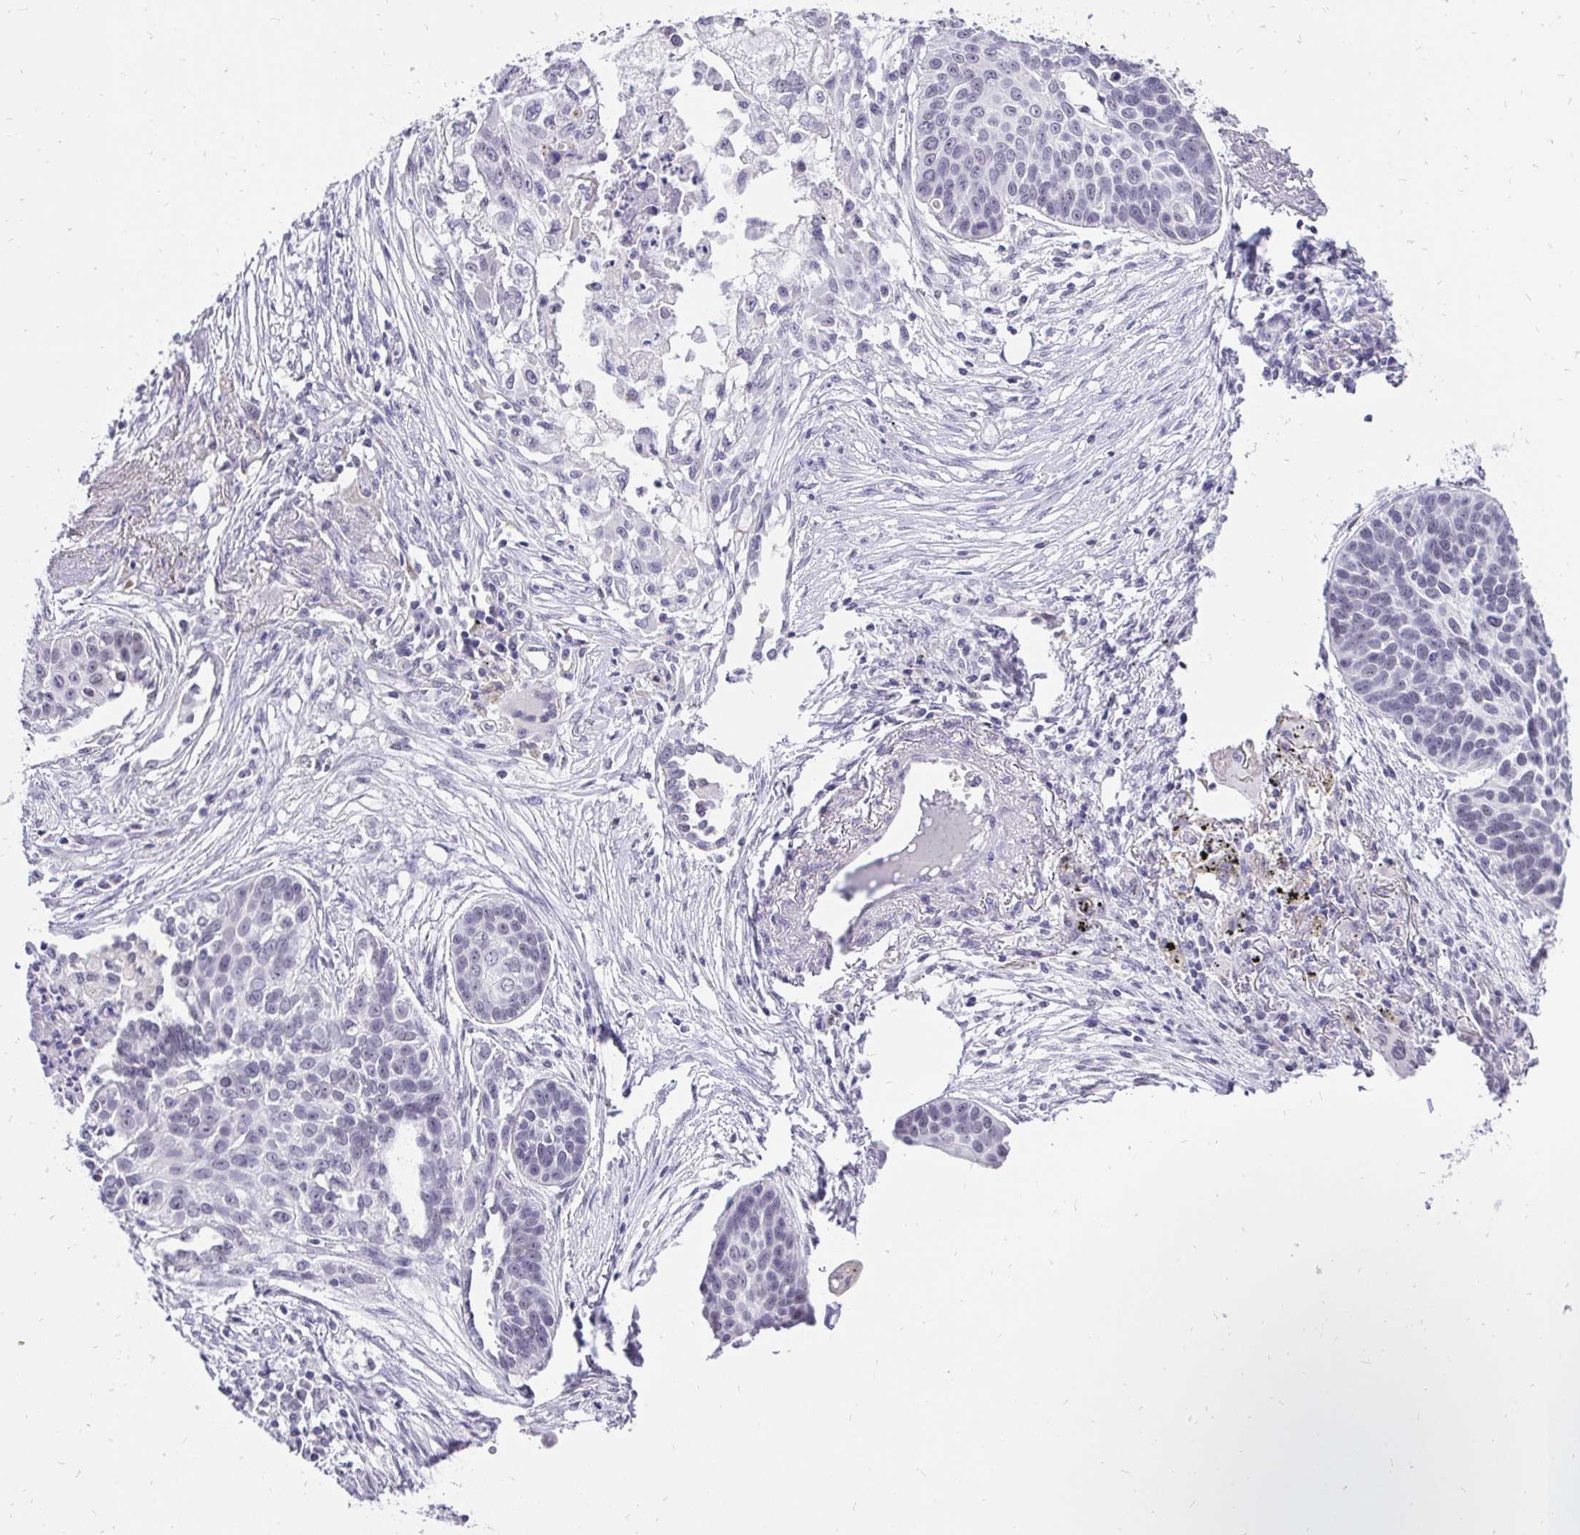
{"staining": {"intensity": "weak", "quantity": "25%-75%", "location": "nuclear"}, "tissue": "lung cancer", "cell_type": "Tumor cells", "image_type": "cancer", "snomed": [{"axis": "morphology", "description": "Squamous cell carcinoma, NOS"}, {"axis": "topography", "description": "Lung"}], "caption": "Weak nuclear protein staining is identified in about 25%-75% of tumor cells in lung cancer (squamous cell carcinoma).", "gene": "ZNF860", "patient": {"sex": "male", "age": 71}}